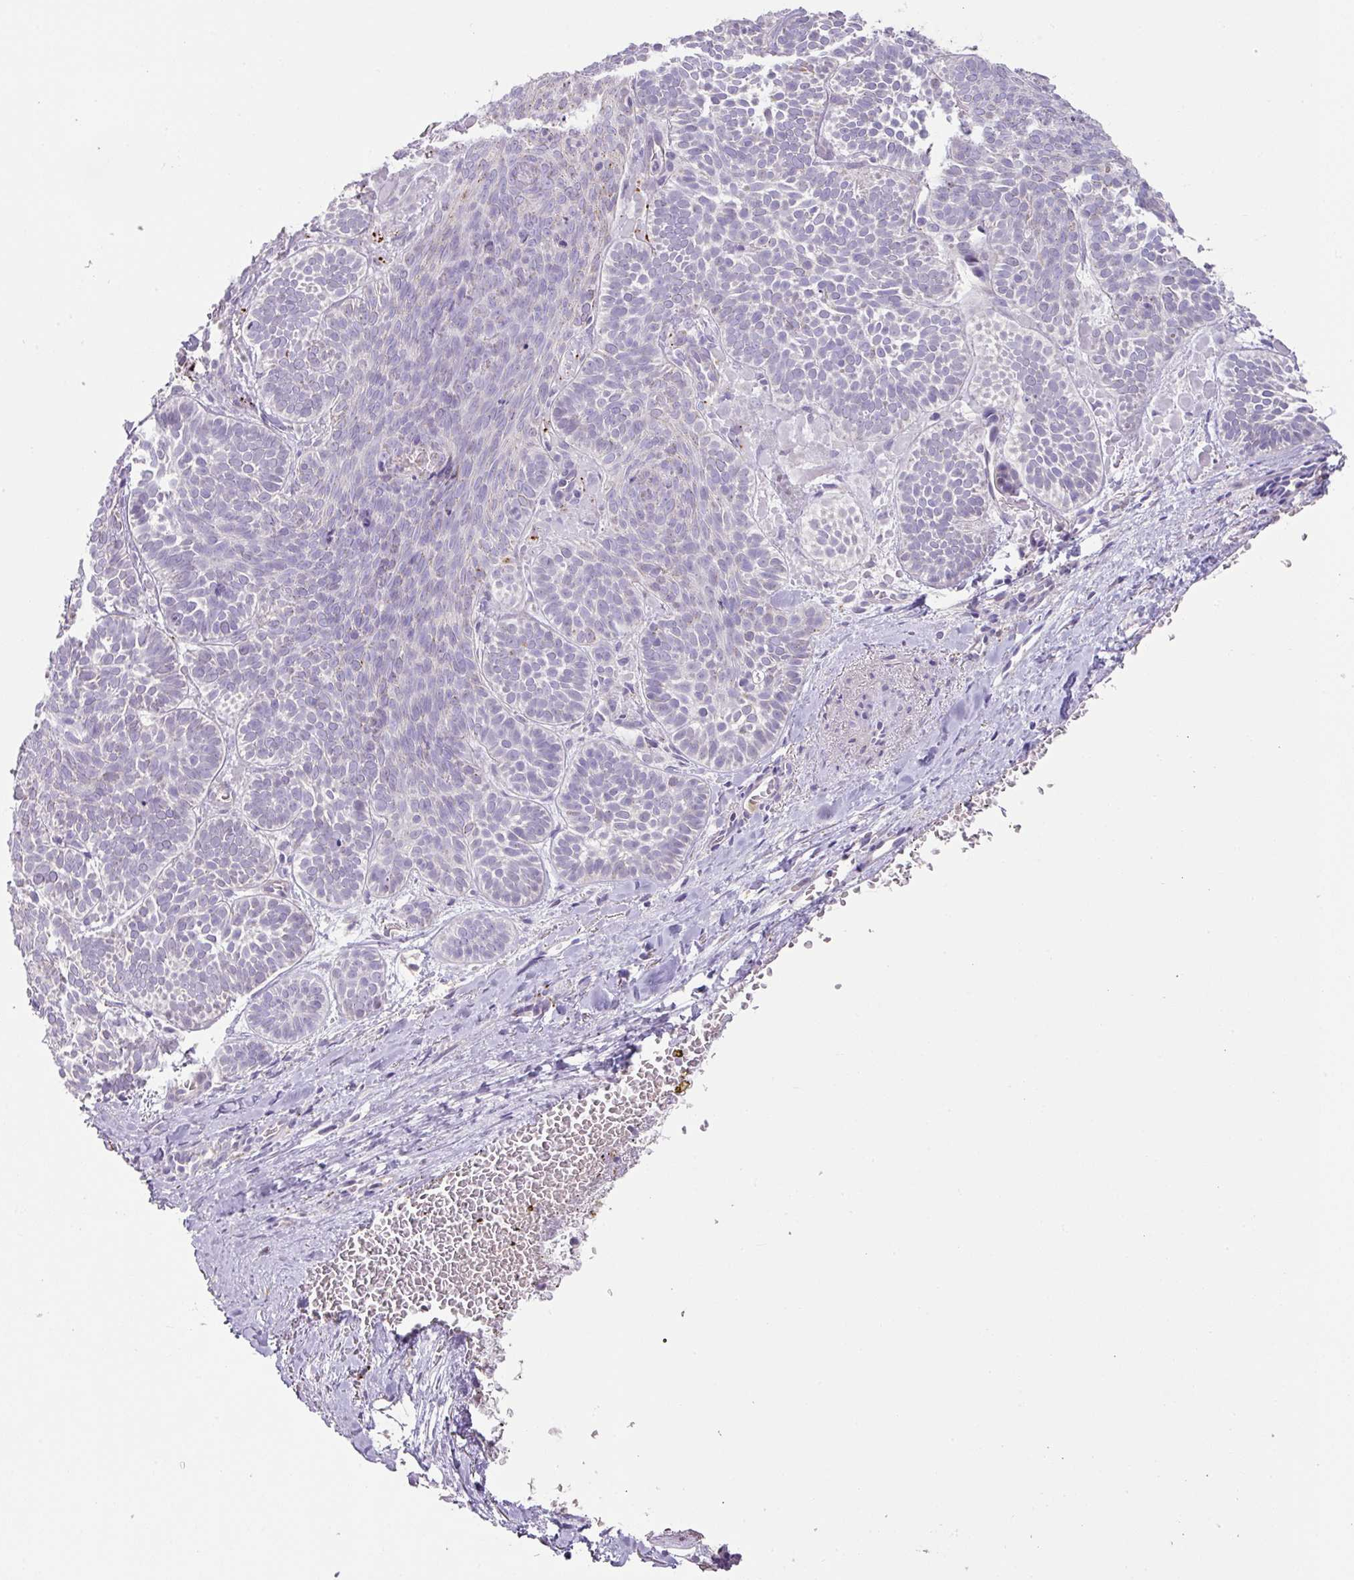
{"staining": {"intensity": "negative", "quantity": "none", "location": "none"}, "tissue": "skin cancer", "cell_type": "Tumor cells", "image_type": "cancer", "snomed": [{"axis": "morphology", "description": "Basal cell carcinoma"}, {"axis": "topography", "description": "Skin"}], "caption": "Protein analysis of basal cell carcinoma (skin) shows no significant staining in tumor cells.", "gene": "PLEKHH3", "patient": {"sex": "male", "age": 85}}